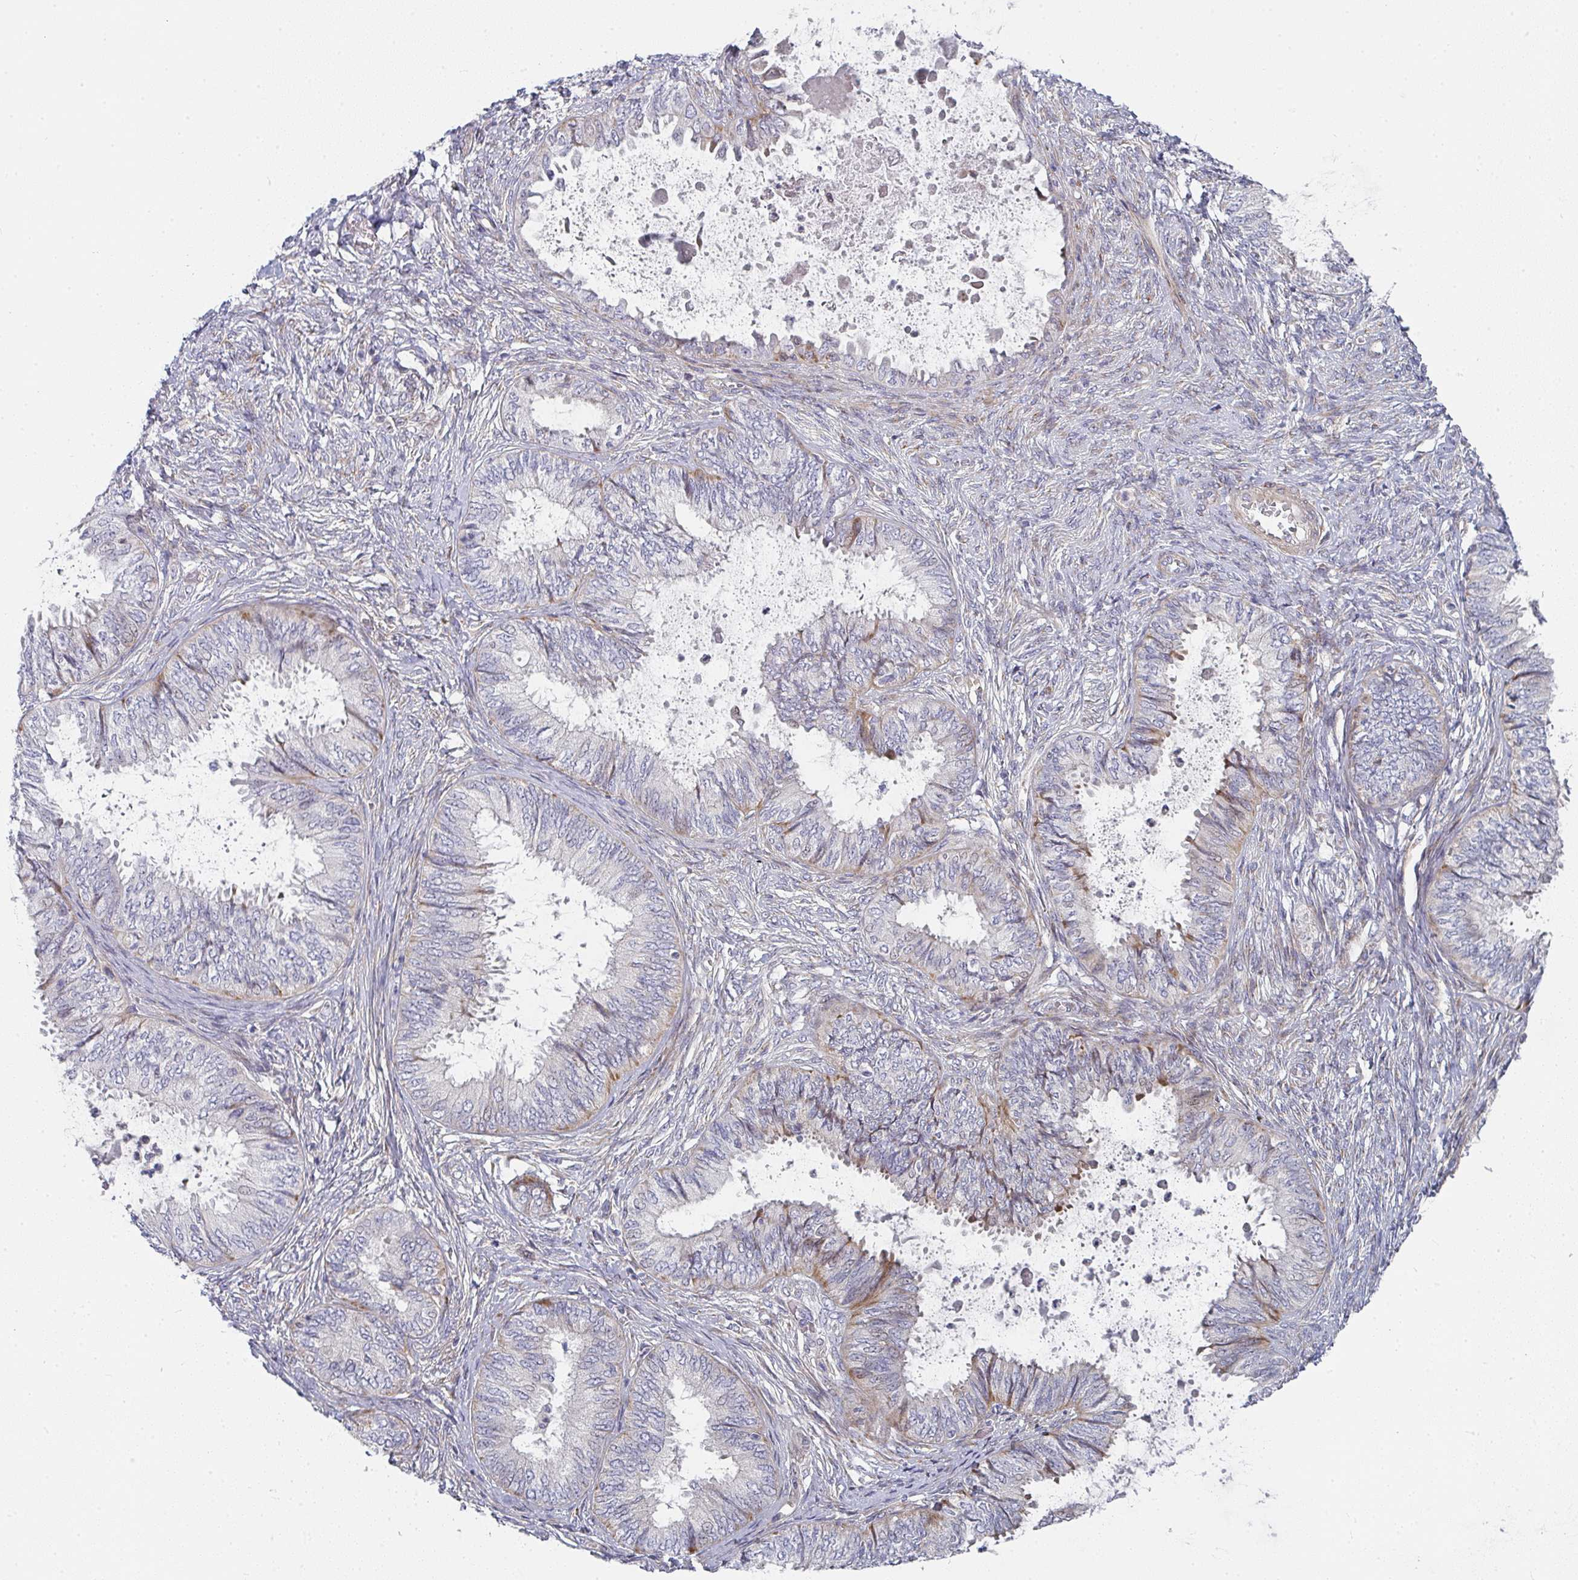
{"staining": {"intensity": "moderate", "quantity": "<25%", "location": "cytoplasmic/membranous"}, "tissue": "ovarian cancer", "cell_type": "Tumor cells", "image_type": "cancer", "snomed": [{"axis": "morphology", "description": "Carcinoma, endometroid"}, {"axis": "topography", "description": "Ovary"}], "caption": "Brown immunohistochemical staining in human ovarian cancer (endometroid carcinoma) shows moderate cytoplasmic/membranous positivity in about <25% of tumor cells. (Brightfield microscopy of DAB IHC at high magnification).", "gene": "RHEBL1", "patient": {"sex": "female", "age": 70}}